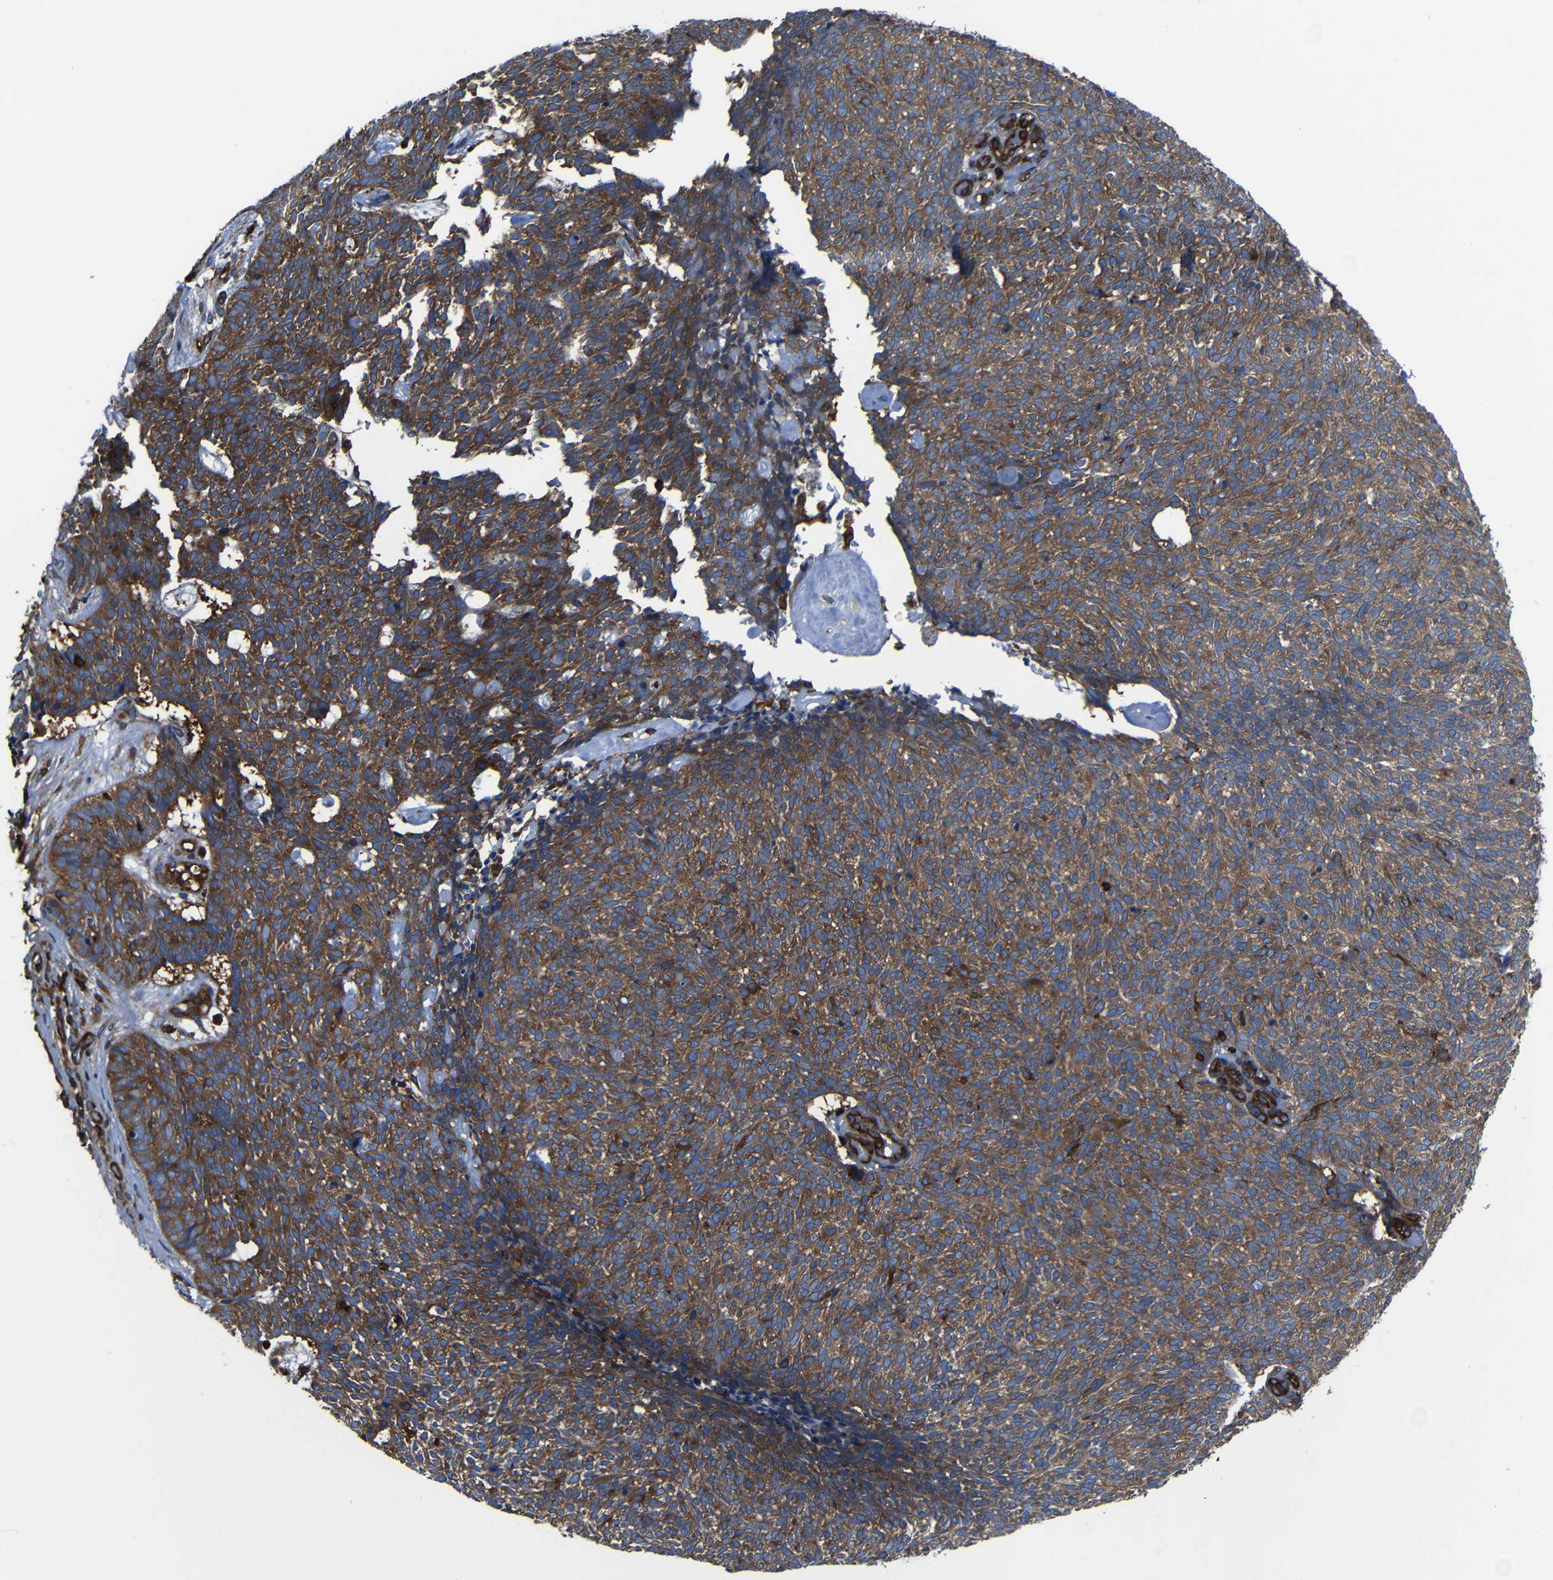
{"staining": {"intensity": "strong", "quantity": ">75%", "location": "cytoplasmic/membranous"}, "tissue": "skin cancer", "cell_type": "Tumor cells", "image_type": "cancer", "snomed": [{"axis": "morphology", "description": "Basal cell carcinoma"}, {"axis": "topography", "description": "Skin"}], "caption": "Skin basal cell carcinoma was stained to show a protein in brown. There is high levels of strong cytoplasmic/membranous expression in approximately >75% of tumor cells.", "gene": "ARHGEF1", "patient": {"sex": "female", "age": 84}}